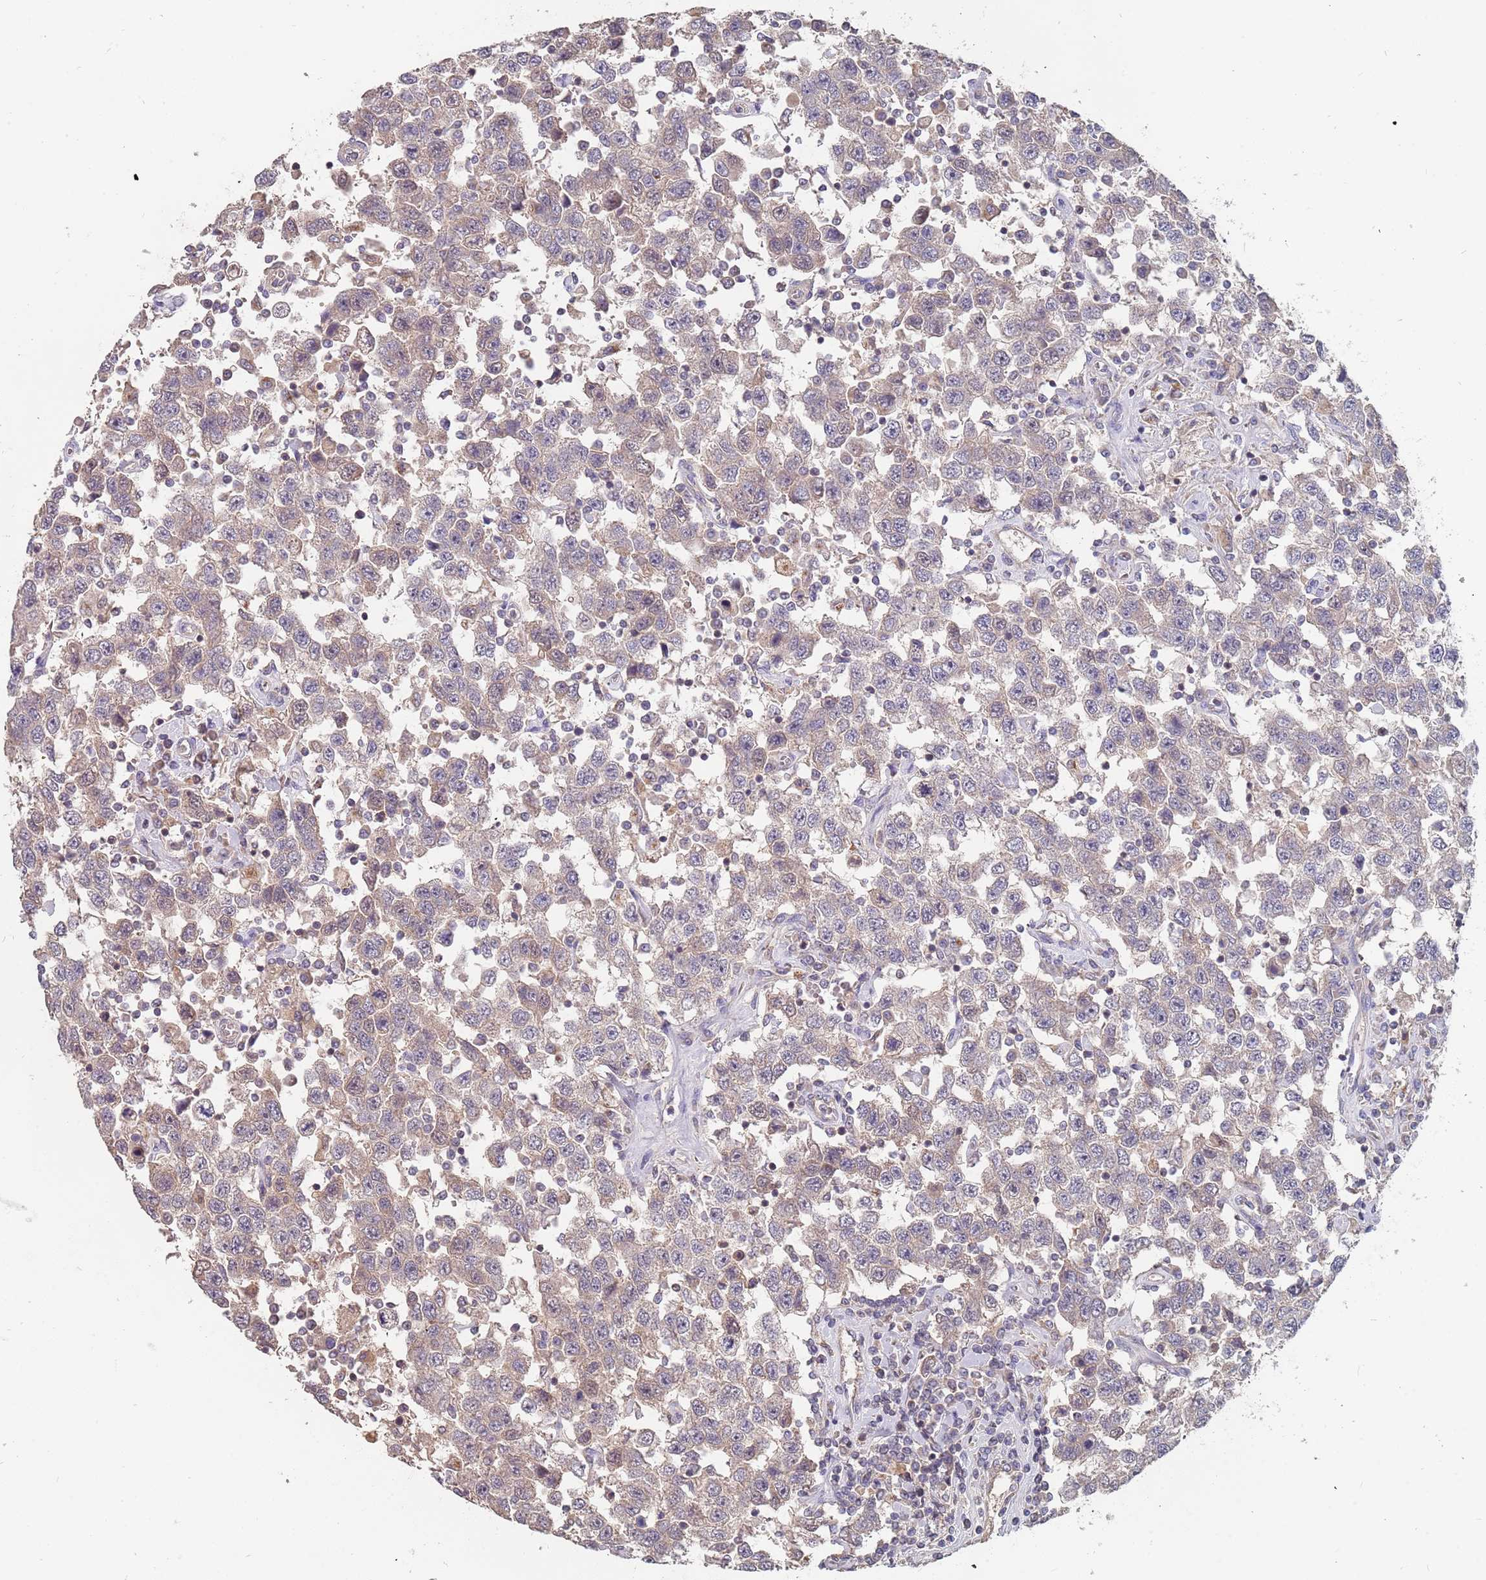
{"staining": {"intensity": "weak", "quantity": "25%-75%", "location": "cytoplasmic/membranous"}, "tissue": "testis cancer", "cell_type": "Tumor cells", "image_type": "cancer", "snomed": [{"axis": "morphology", "description": "Seminoma, NOS"}, {"axis": "topography", "description": "Testis"}], "caption": "Immunohistochemical staining of human seminoma (testis) exhibits weak cytoplasmic/membranous protein positivity in about 25%-75% of tumor cells. The protein is shown in brown color, while the nuclei are stained blue.", "gene": "TCEANC2", "patient": {"sex": "male", "age": 41}}